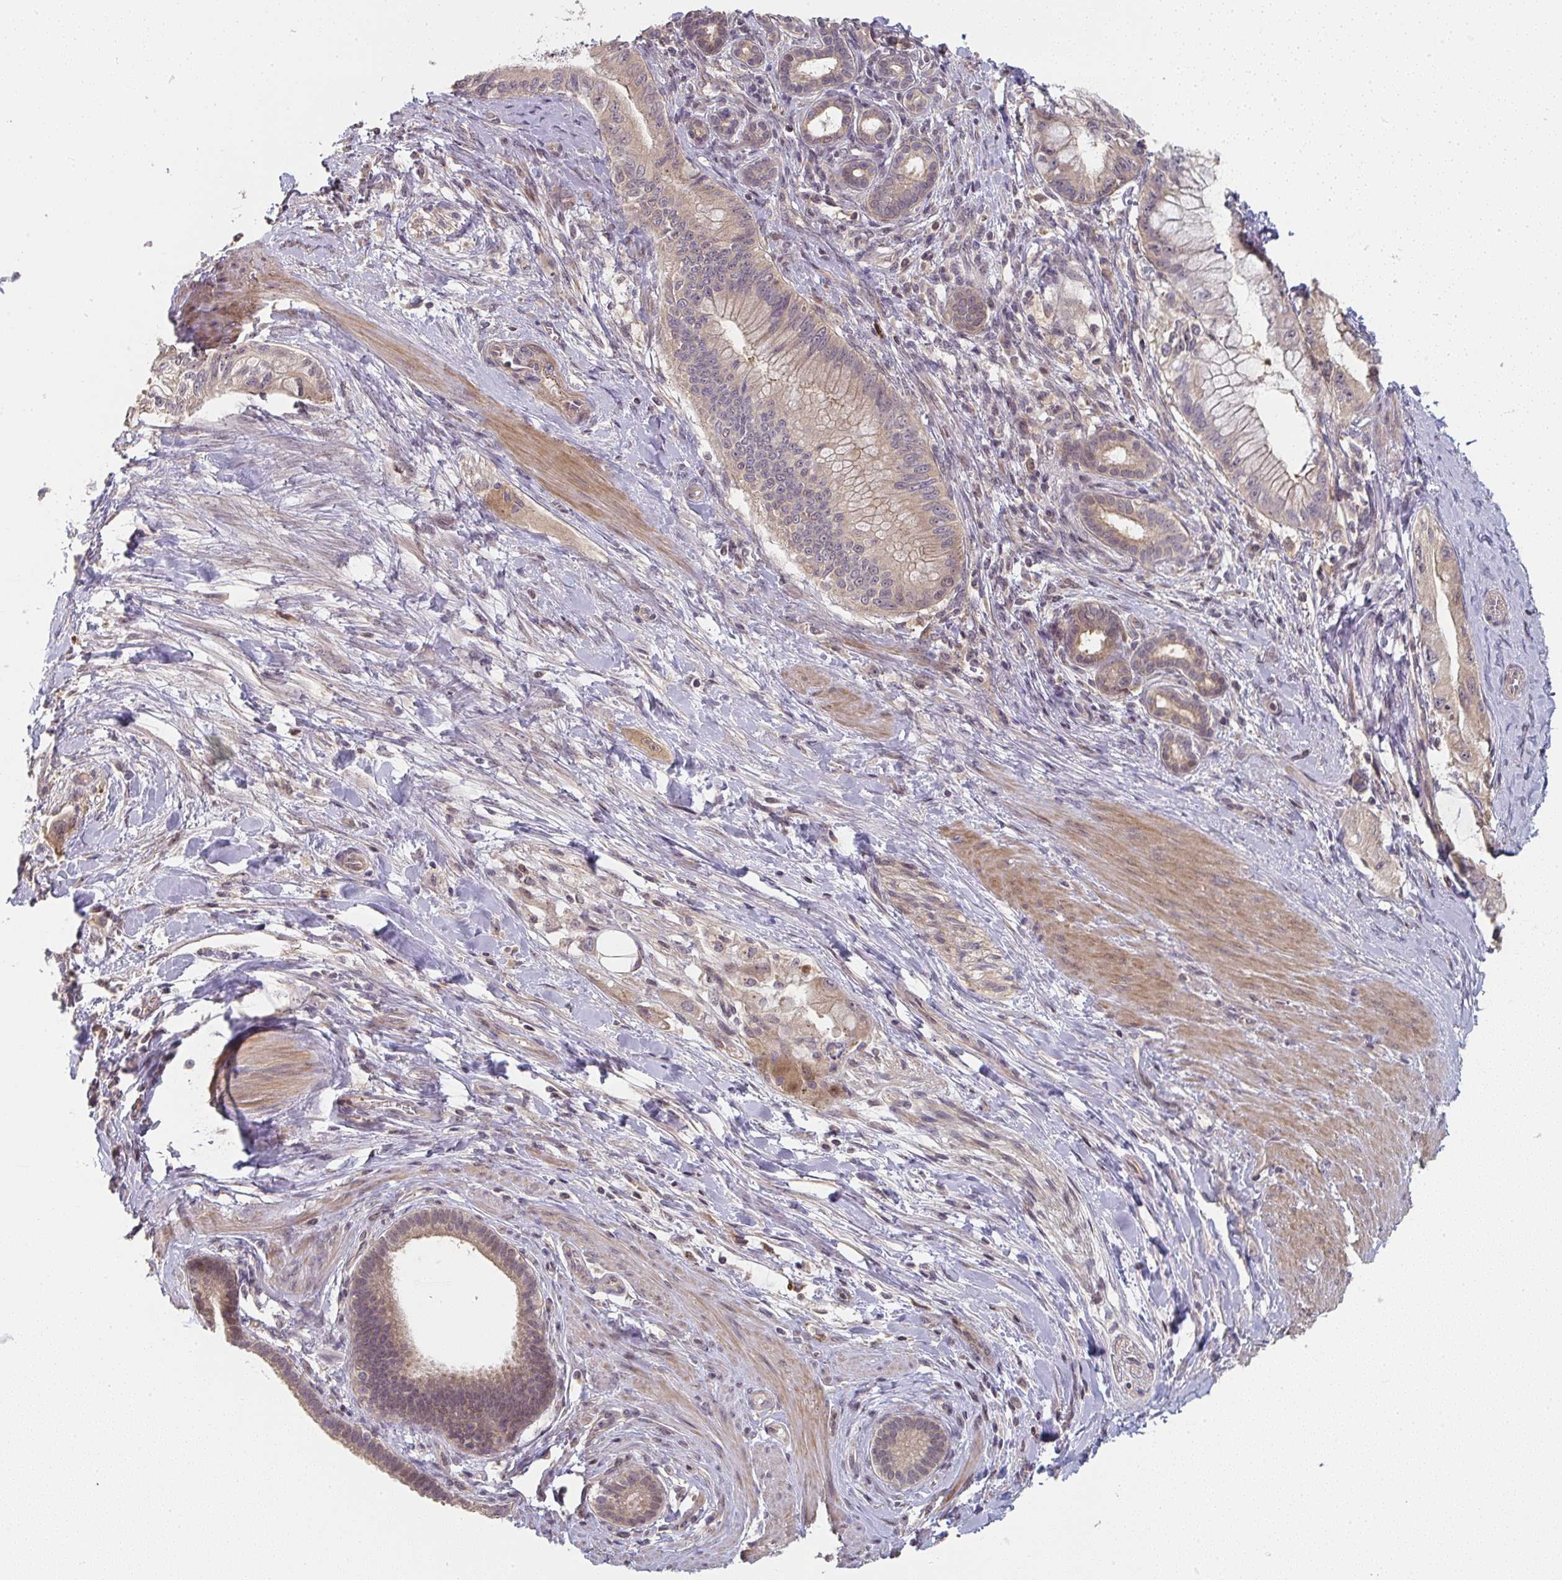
{"staining": {"intensity": "weak", "quantity": ">75%", "location": "cytoplasmic/membranous"}, "tissue": "pancreatic cancer", "cell_type": "Tumor cells", "image_type": "cancer", "snomed": [{"axis": "morphology", "description": "Adenocarcinoma, NOS"}, {"axis": "topography", "description": "Pancreas"}], "caption": "Immunohistochemistry staining of pancreatic cancer (adenocarcinoma), which demonstrates low levels of weak cytoplasmic/membranous staining in approximately >75% of tumor cells indicating weak cytoplasmic/membranous protein positivity. The staining was performed using DAB (brown) for protein detection and nuclei were counterstained in hematoxylin (blue).", "gene": "RANGRF", "patient": {"sex": "male", "age": 48}}